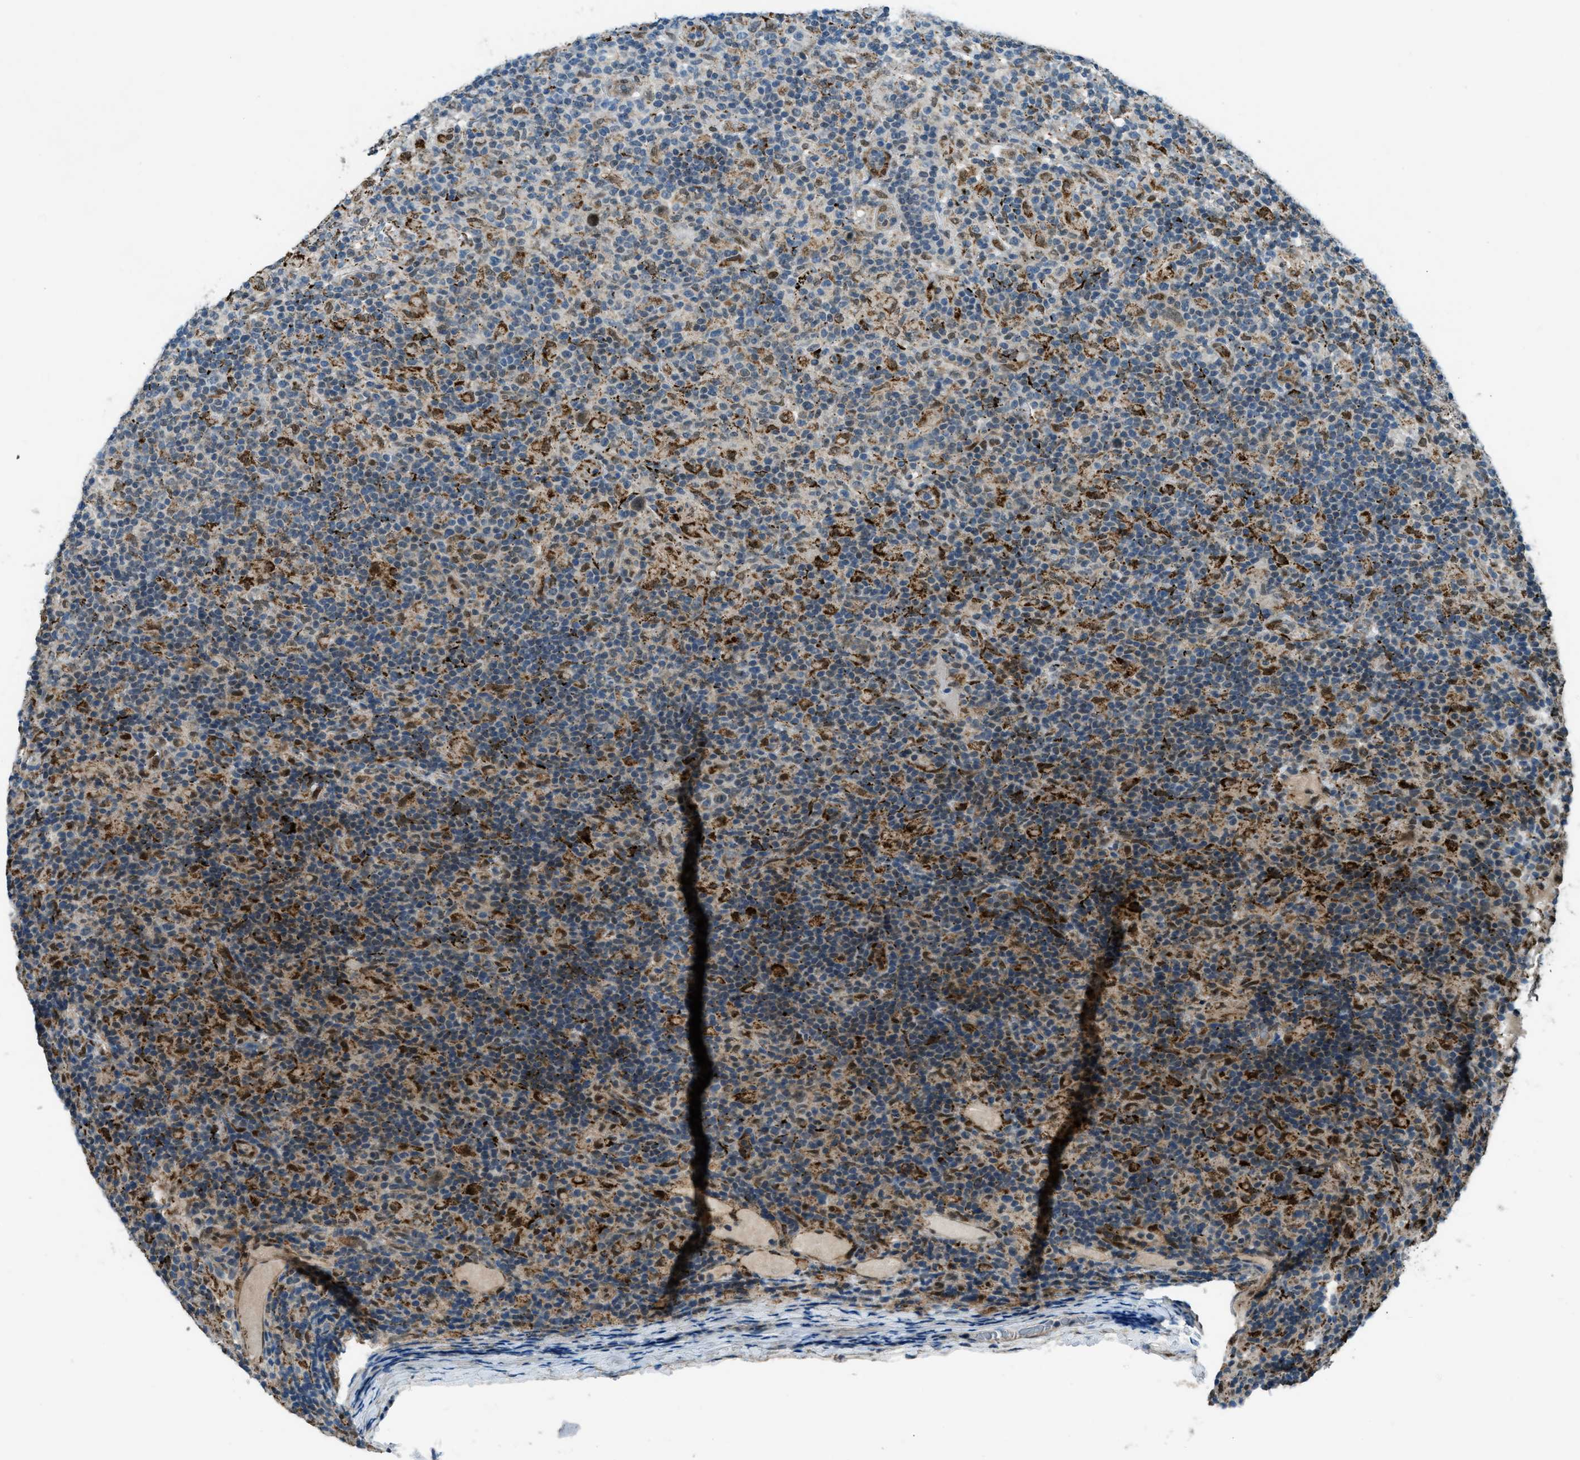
{"staining": {"intensity": "moderate", "quantity": "<25%", "location": "nuclear"}, "tissue": "lymphoma", "cell_type": "Tumor cells", "image_type": "cancer", "snomed": [{"axis": "morphology", "description": "Hodgkin's disease, NOS"}, {"axis": "topography", "description": "Lymph node"}], "caption": "Human lymphoma stained with a brown dye shows moderate nuclear positive expression in about <25% of tumor cells.", "gene": "NPEPL1", "patient": {"sex": "male", "age": 70}}